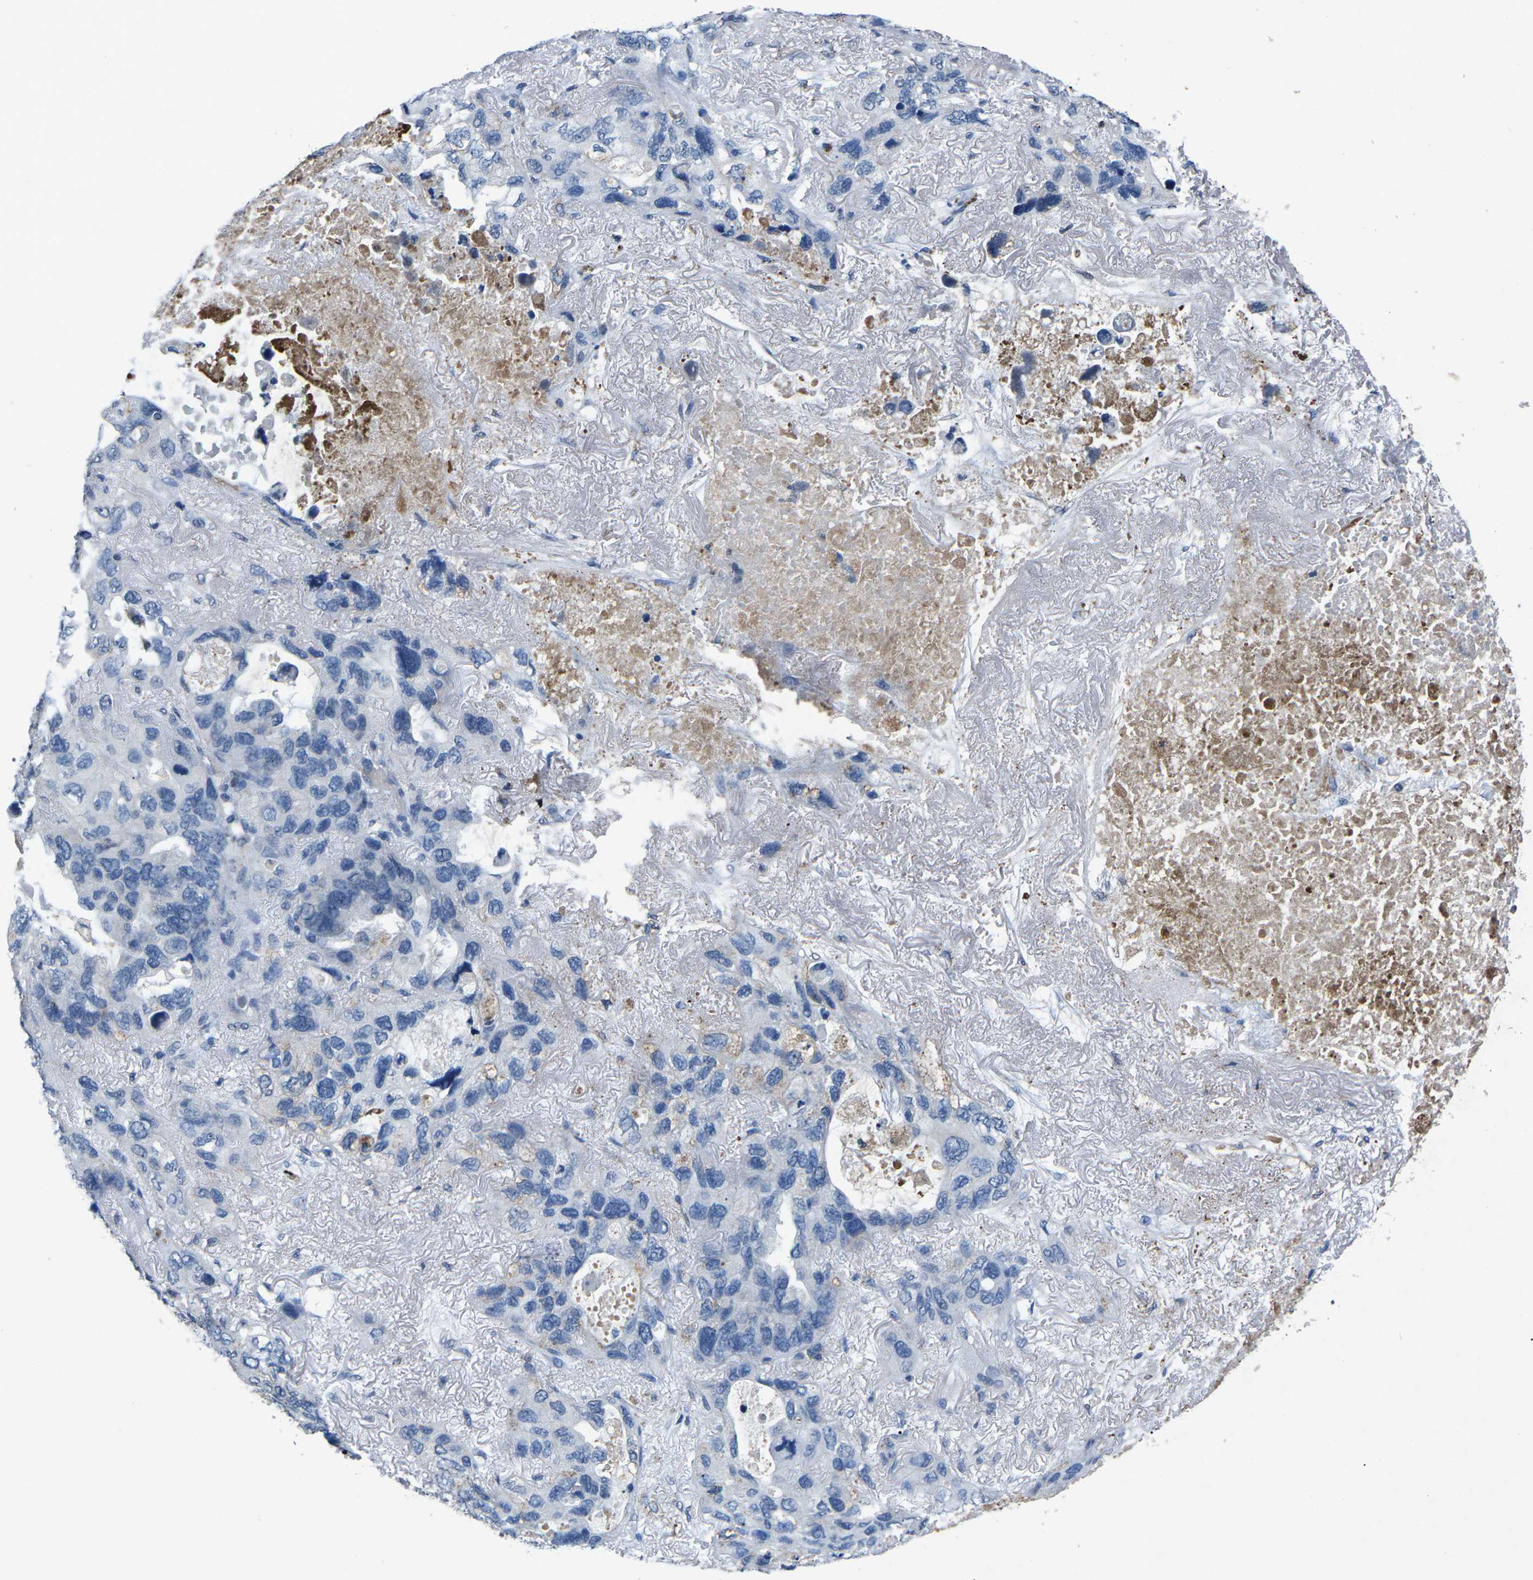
{"staining": {"intensity": "negative", "quantity": "none", "location": "none"}, "tissue": "lung cancer", "cell_type": "Tumor cells", "image_type": "cancer", "snomed": [{"axis": "morphology", "description": "Squamous cell carcinoma, NOS"}, {"axis": "topography", "description": "Lung"}], "caption": "Human squamous cell carcinoma (lung) stained for a protein using IHC reveals no expression in tumor cells.", "gene": "PLG", "patient": {"sex": "female", "age": 73}}